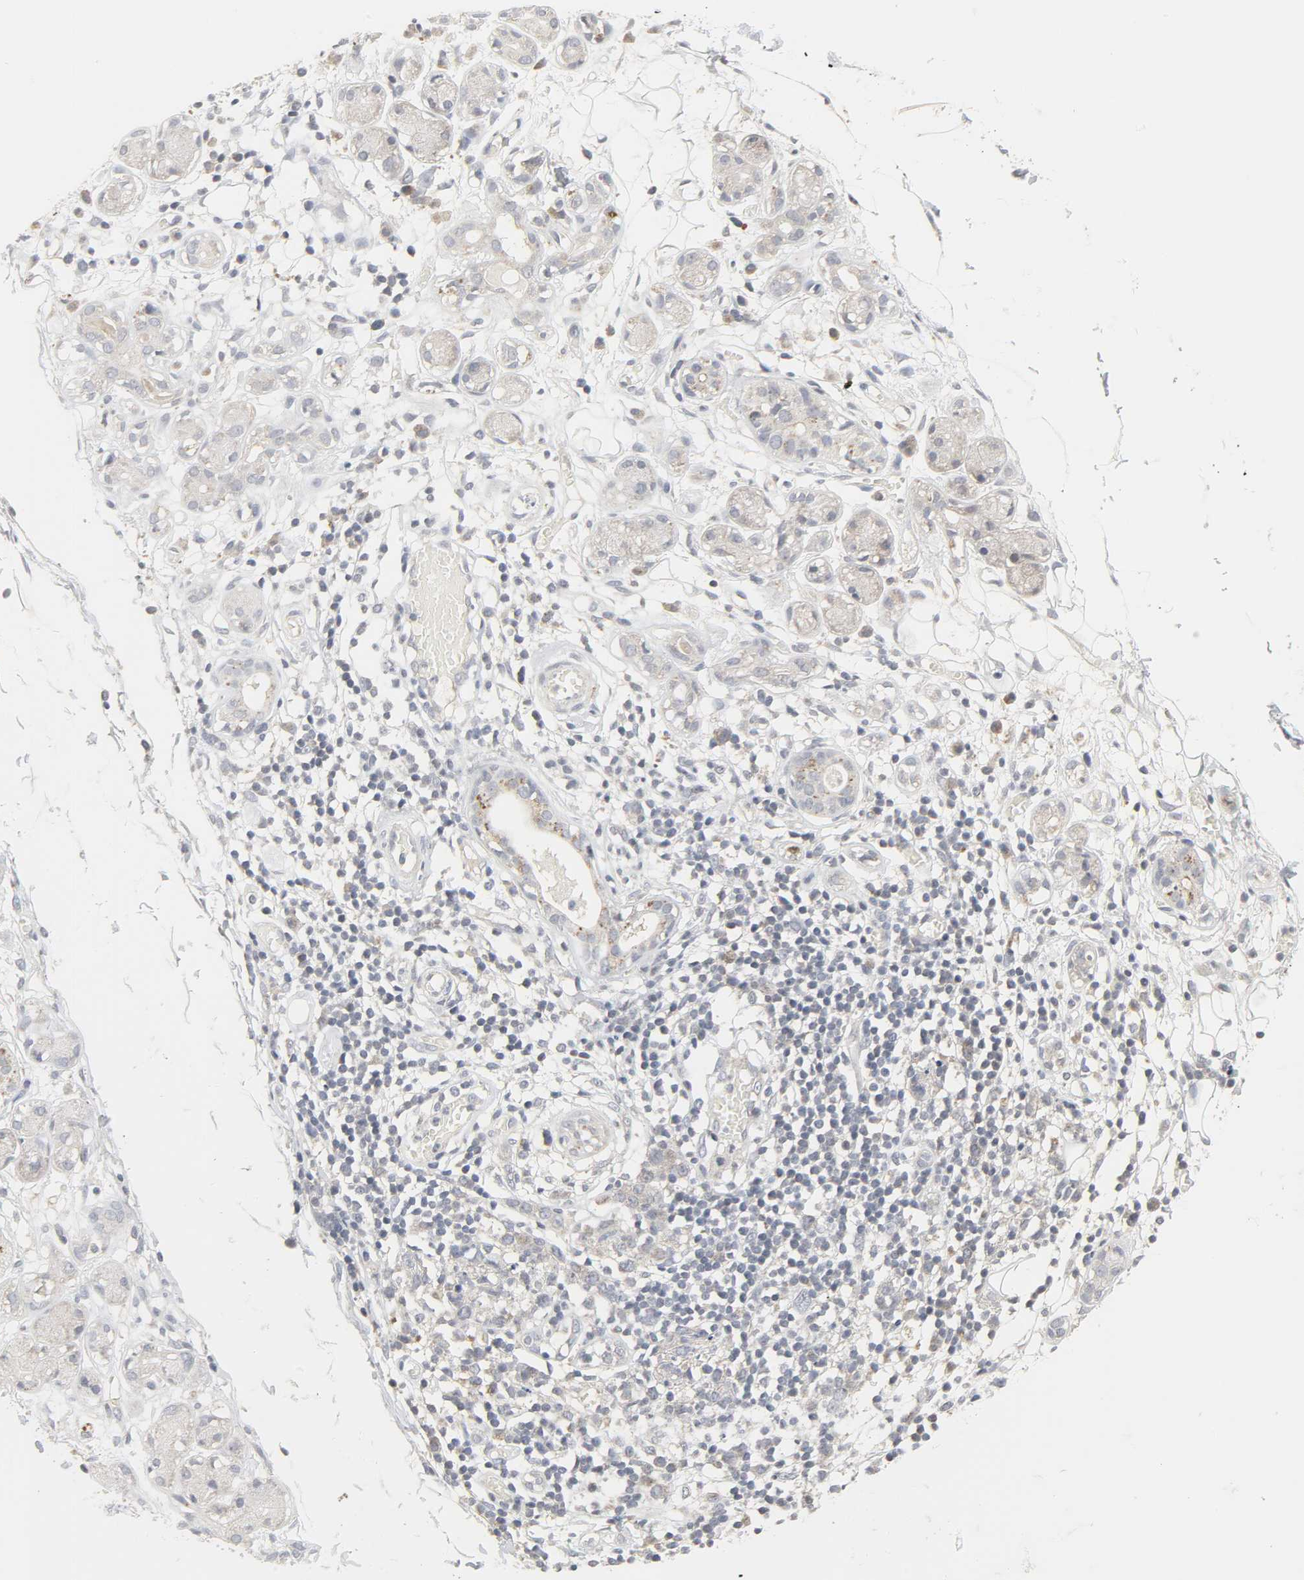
{"staining": {"intensity": "negative", "quantity": "none", "location": "none"}, "tissue": "adipose tissue", "cell_type": "Adipocytes", "image_type": "normal", "snomed": [{"axis": "morphology", "description": "Normal tissue, NOS"}, {"axis": "morphology", "description": "Inflammation, NOS"}, {"axis": "topography", "description": "Vascular tissue"}, {"axis": "topography", "description": "Salivary gland"}], "caption": "Immunohistochemistry (IHC) image of normal human adipose tissue stained for a protein (brown), which demonstrates no expression in adipocytes.", "gene": "CLIP1", "patient": {"sex": "female", "age": 75}}